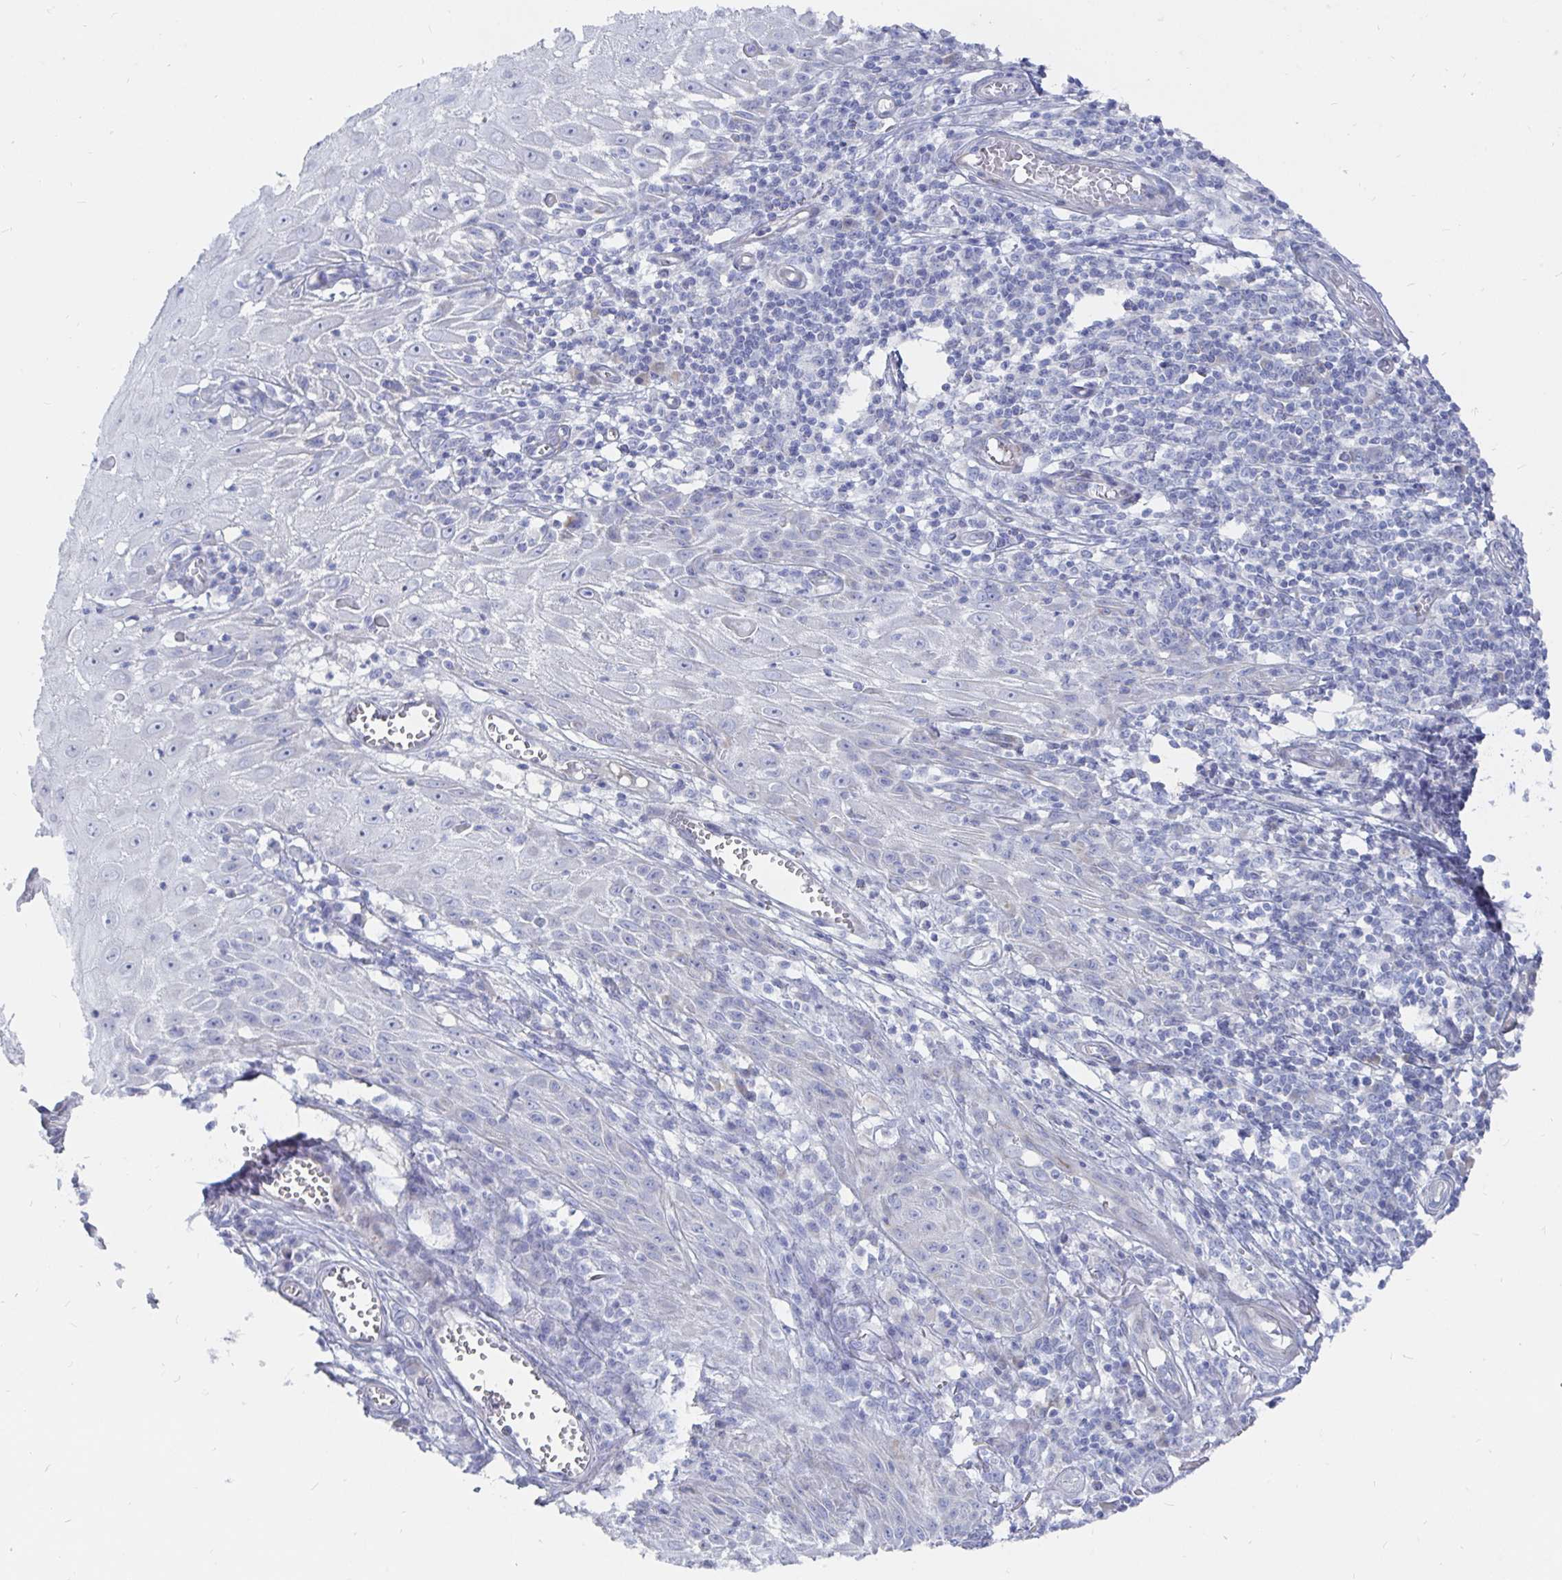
{"staining": {"intensity": "negative", "quantity": "none", "location": "none"}, "tissue": "skin cancer", "cell_type": "Tumor cells", "image_type": "cancer", "snomed": [{"axis": "morphology", "description": "Squamous cell carcinoma, NOS"}, {"axis": "topography", "description": "Skin"}], "caption": "This is a photomicrograph of immunohistochemistry (IHC) staining of skin squamous cell carcinoma, which shows no expression in tumor cells. The staining is performed using DAB brown chromogen with nuclei counter-stained in using hematoxylin.", "gene": "COX16", "patient": {"sex": "female", "age": 73}}